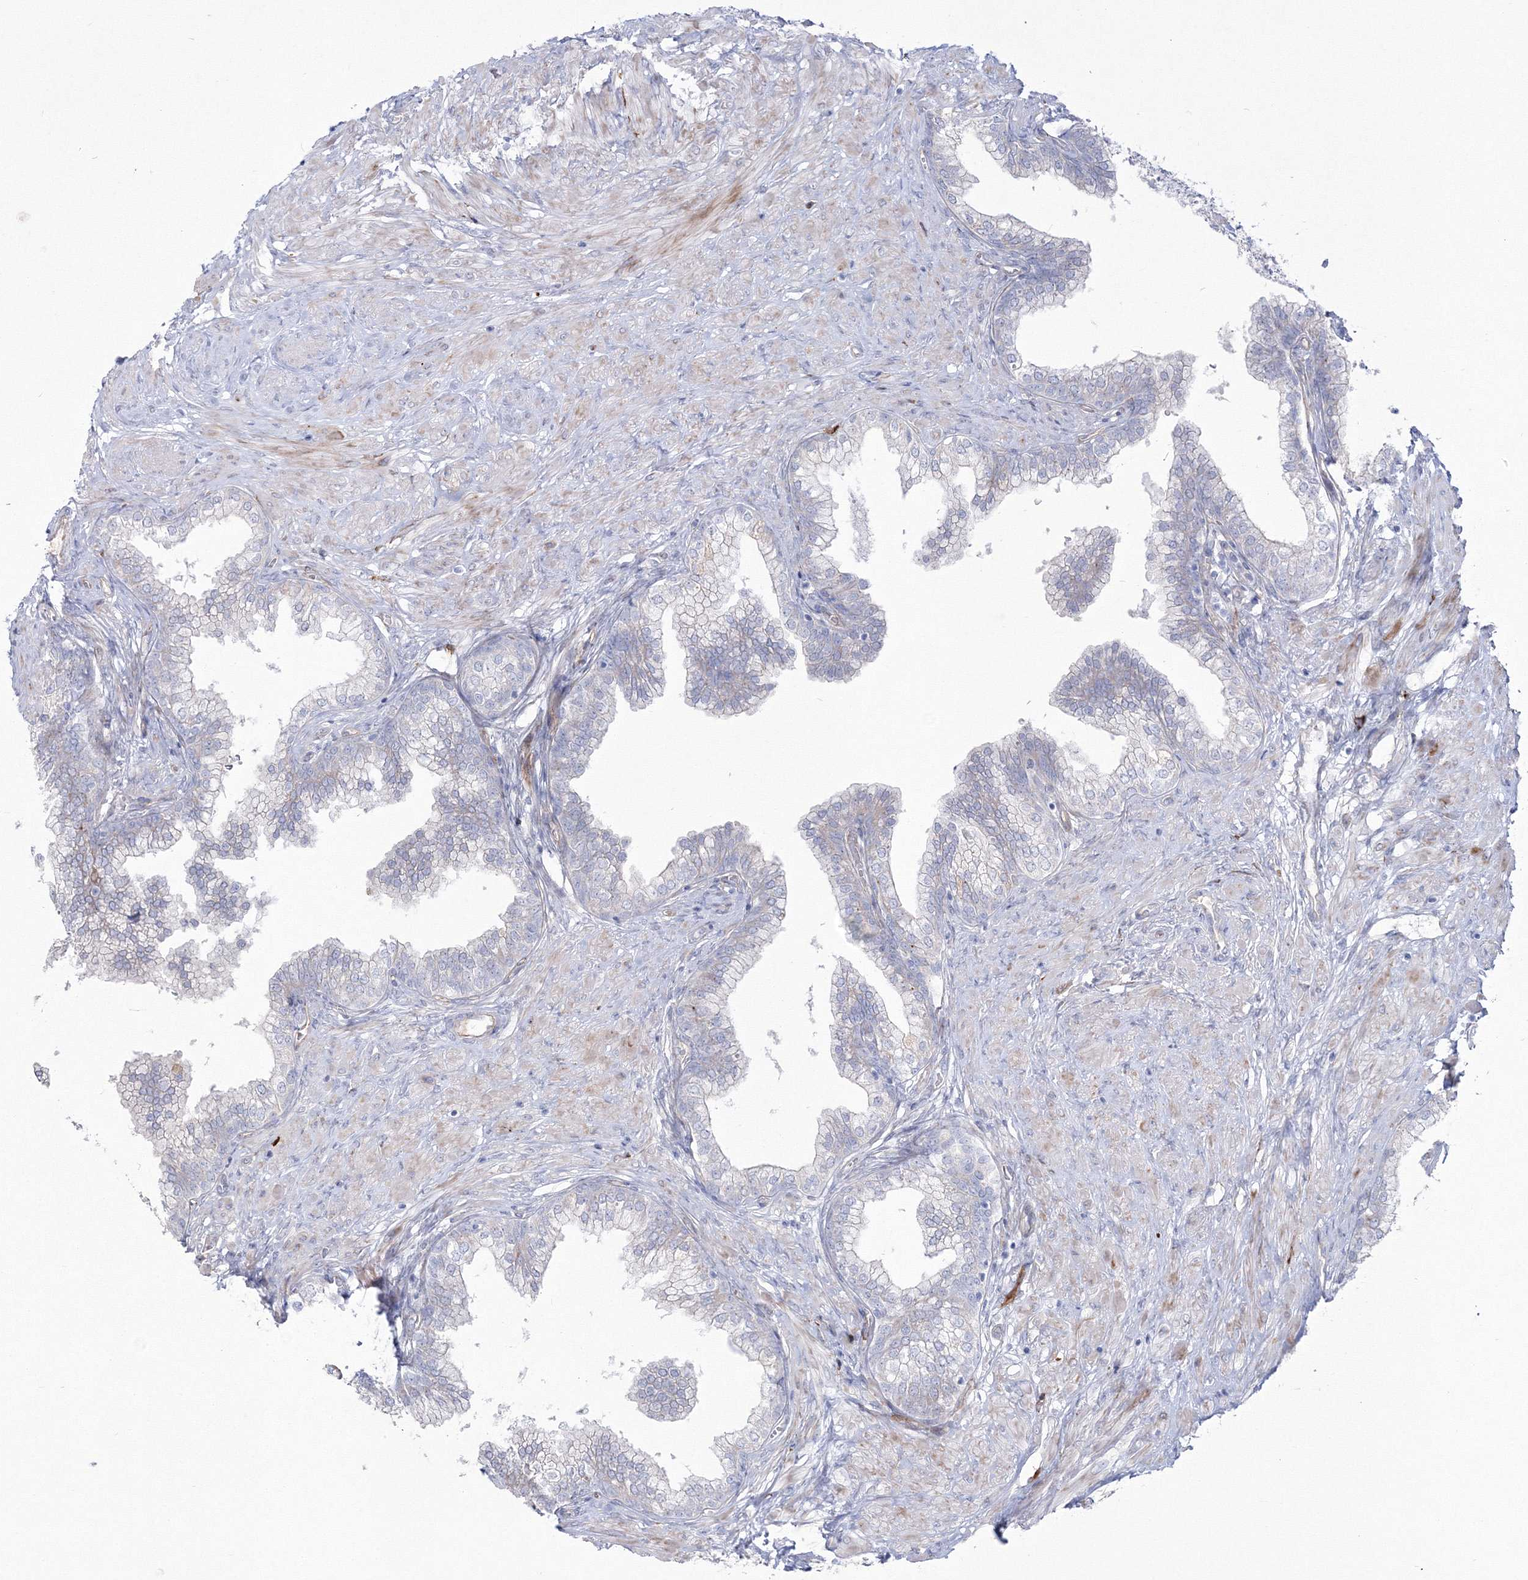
{"staining": {"intensity": "negative", "quantity": "none", "location": "none"}, "tissue": "prostate", "cell_type": "Glandular cells", "image_type": "normal", "snomed": [{"axis": "morphology", "description": "Normal tissue, NOS"}, {"axis": "morphology", "description": "Urothelial carcinoma, Low grade"}, {"axis": "topography", "description": "Urinary bladder"}, {"axis": "topography", "description": "Prostate"}], "caption": "This micrograph is of normal prostate stained with immunohistochemistry (IHC) to label a protein in brown with the nuclei are counter-stained blue. There is no staining in glandular cells.", "gene": "HYAL2", "patient": {"sex": "male", "age": 60}}